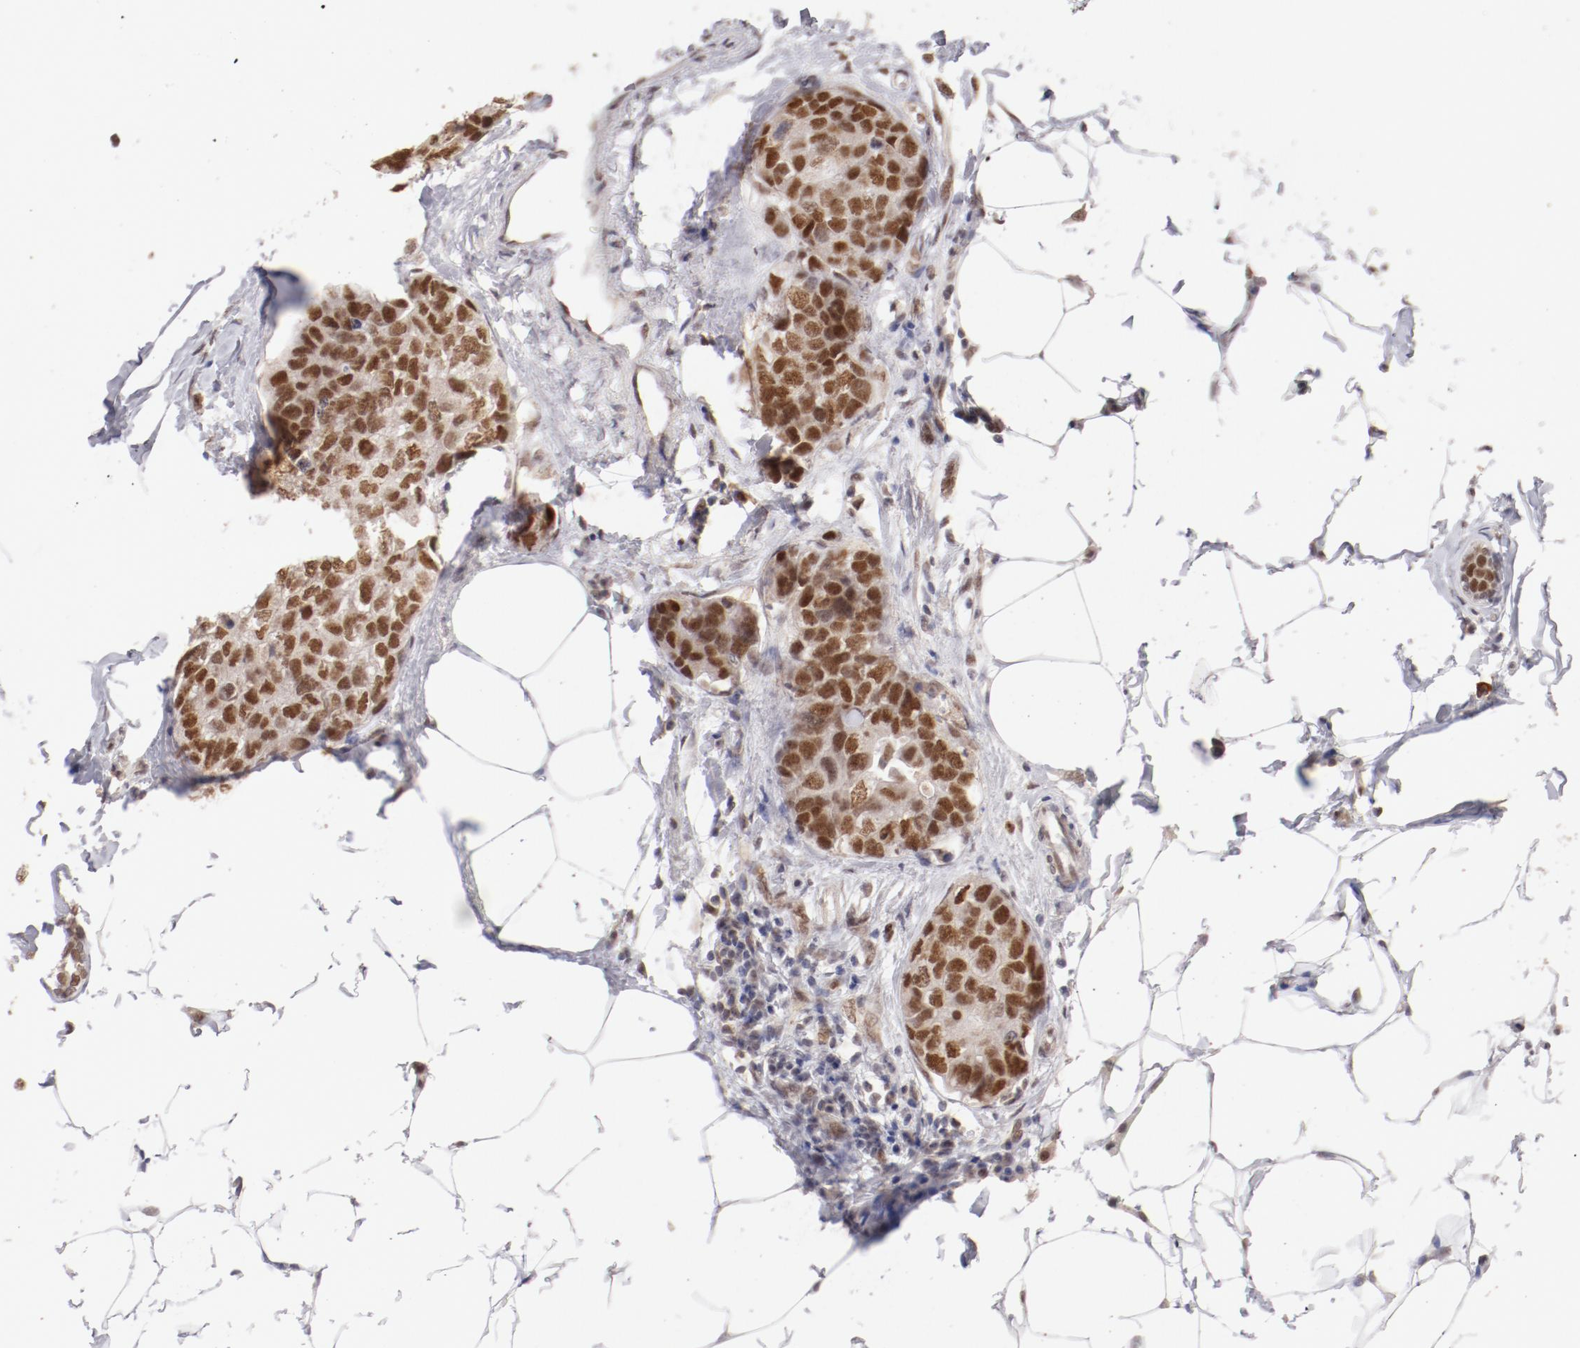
{"staining": {"intensity": "moderate", "quantity": ">75%", "location": "nuclear"}, "tissue": "breast cancer", "cell_type": "Tumor cells", "image_type": "cancer", "snomed": [{"axis": "morphology", "description": "Normal tissue, NOS"}, {"axis": "morphology", "description": "Duct carcinoma"}, {"axis": "topography", "description": "Breast"}], "caption": "IHC staining of breast cancer, which shows medium levels of moderate nuclear expression in approximately >75% of tumor cells indicating moderate nuclear protein expression. The staining was performed using DAB (3,3'-diaminobenzidine) (brown) for protein detection and nuclei were counterstained in hematoxylin (blue).", "gene": "NFE2", "patient": {"sex": "female", "age": 50}}